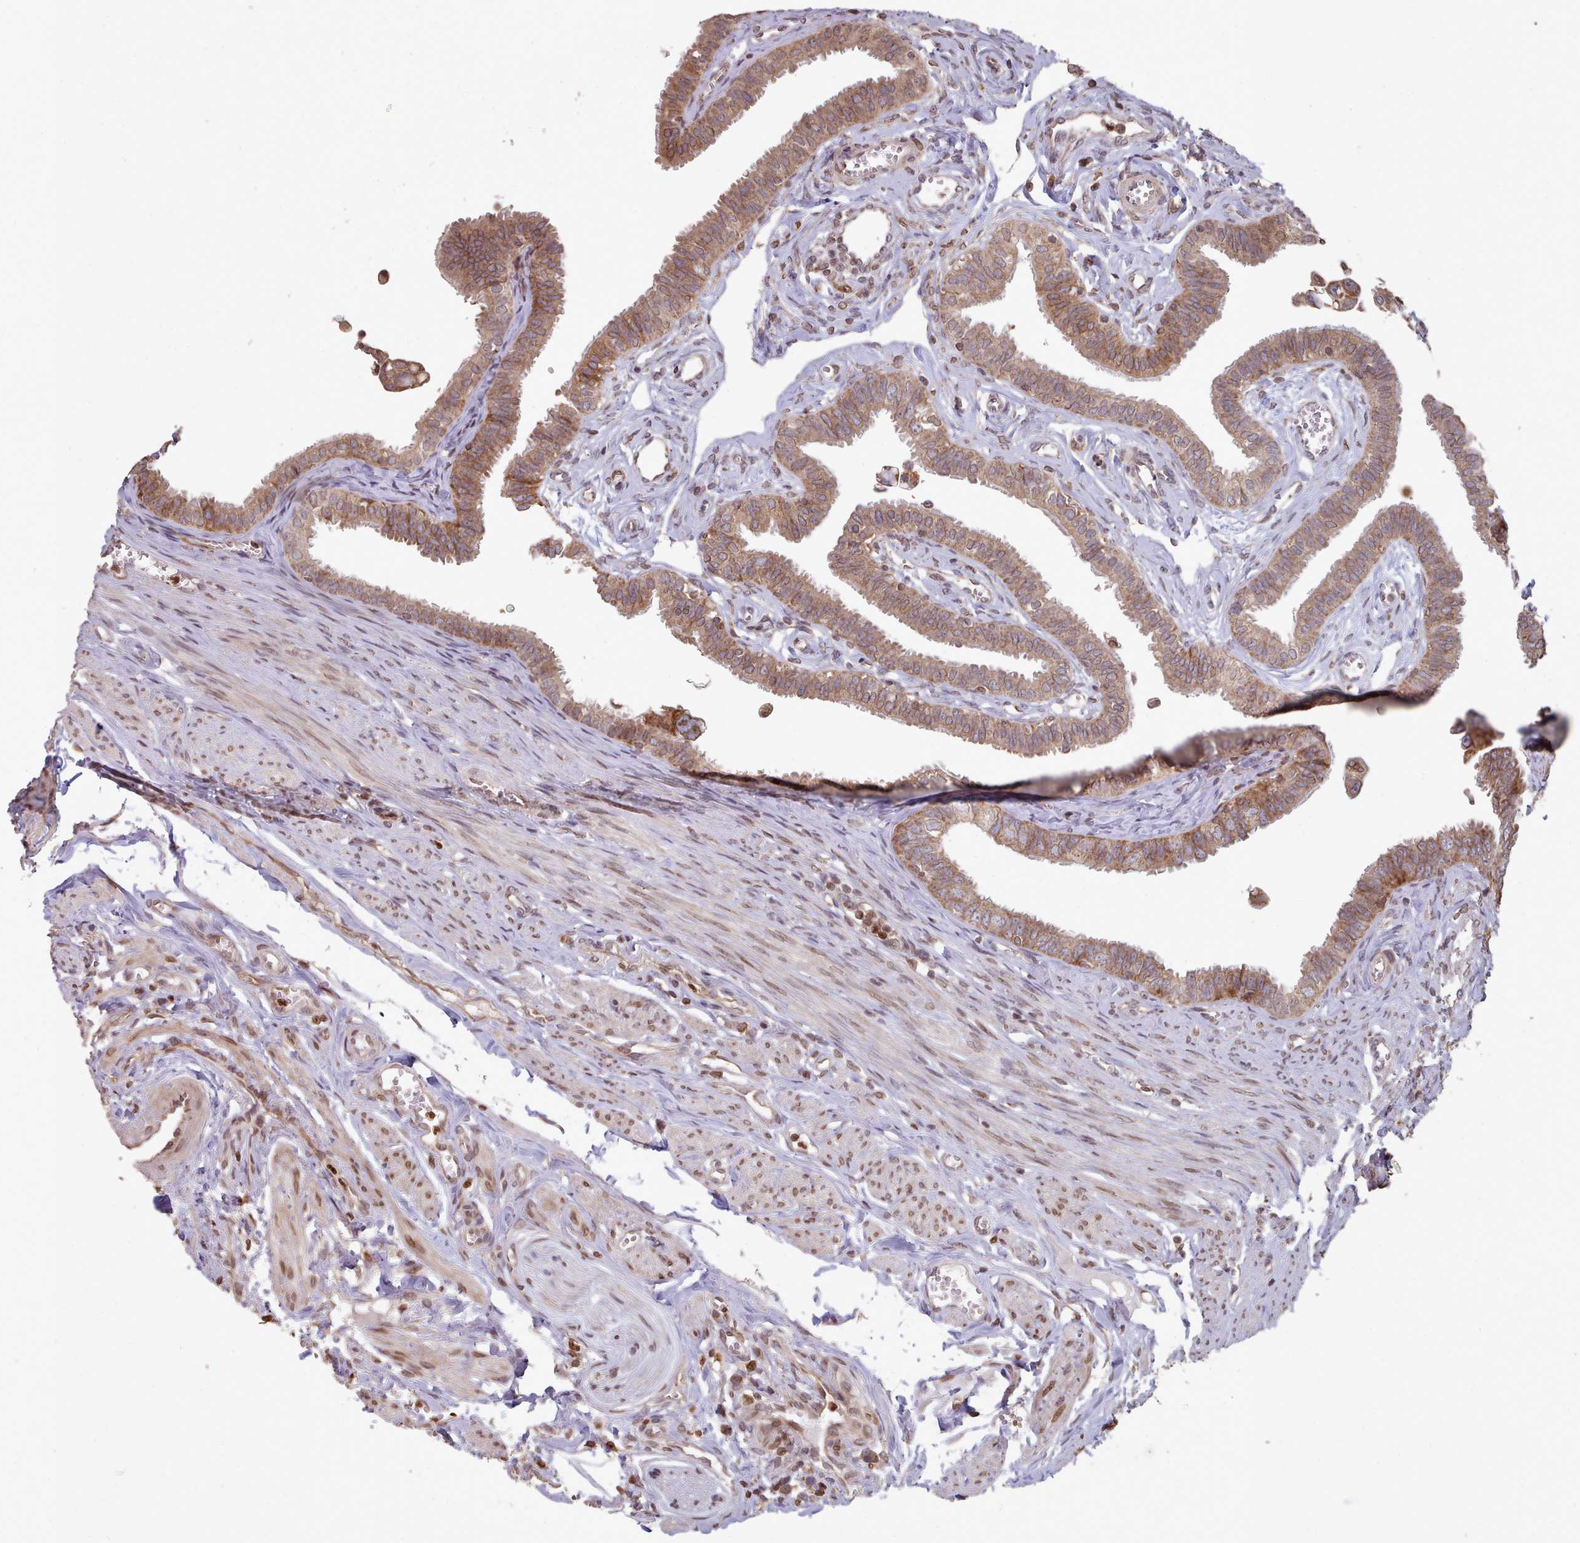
{"staining": {"intensity": "weak", "quantity": ">75%", "location": "cytoplasmic/membranous"}, "tissue": "fallopian tube", "cell_type": "Glandular cells", "image_type": "normal", "snomed": [{"axis": "morphology", "description": "Normal tissue, NOS"}, {"axis": "morphology", "description": "Carcinoma, NOS"}, {"axis": "topography", "description": "Fallopian tube"}, {"axis": "topography", "description": "Ovary"}], "caption": "Immunohistochemistry of normal human fallopian tube exhibits low levels of weak cytoplasmic/membranous expression in about >75% of glandular cells.", "gene": "TOR1AIP1", "patient": {"sex": "female", "age": 59}}